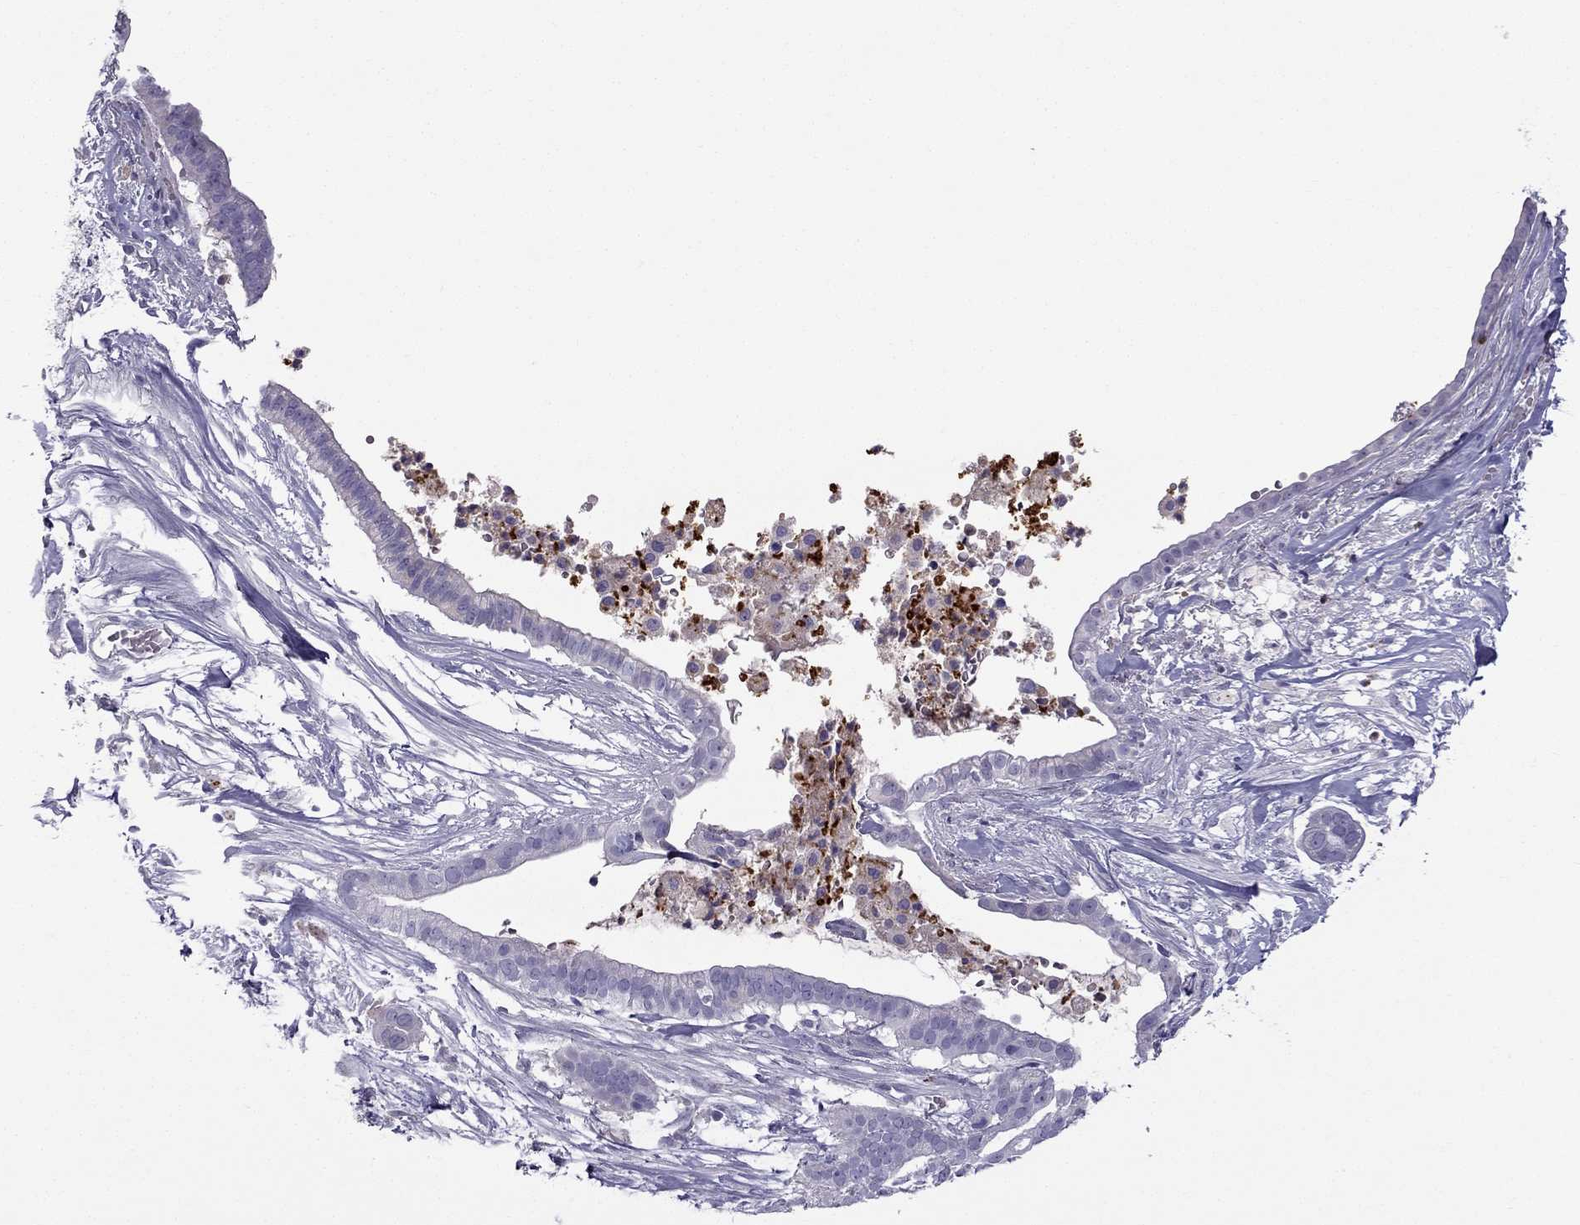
{"staining": {"intensity": "negative", "quantity": "none", "location": "none"}, "tissue": "pancreatic cancer", "cell_type": "Tumor cells", "image_type": "cancer", "snomed": [{"axis": "morphology", "description": "Adenocarcinoma, NOS"}, {"axis": "topography", "description": "Pancreas"}], "caption": "Pancreatic cancer was stained to show a protein in brown. There is no significant positivity in tumor cells. (DAB immunohistochemistry (IHC), high magnification).", "gene": "STOML3", "patient": {"sex": "male", "age": 61}}